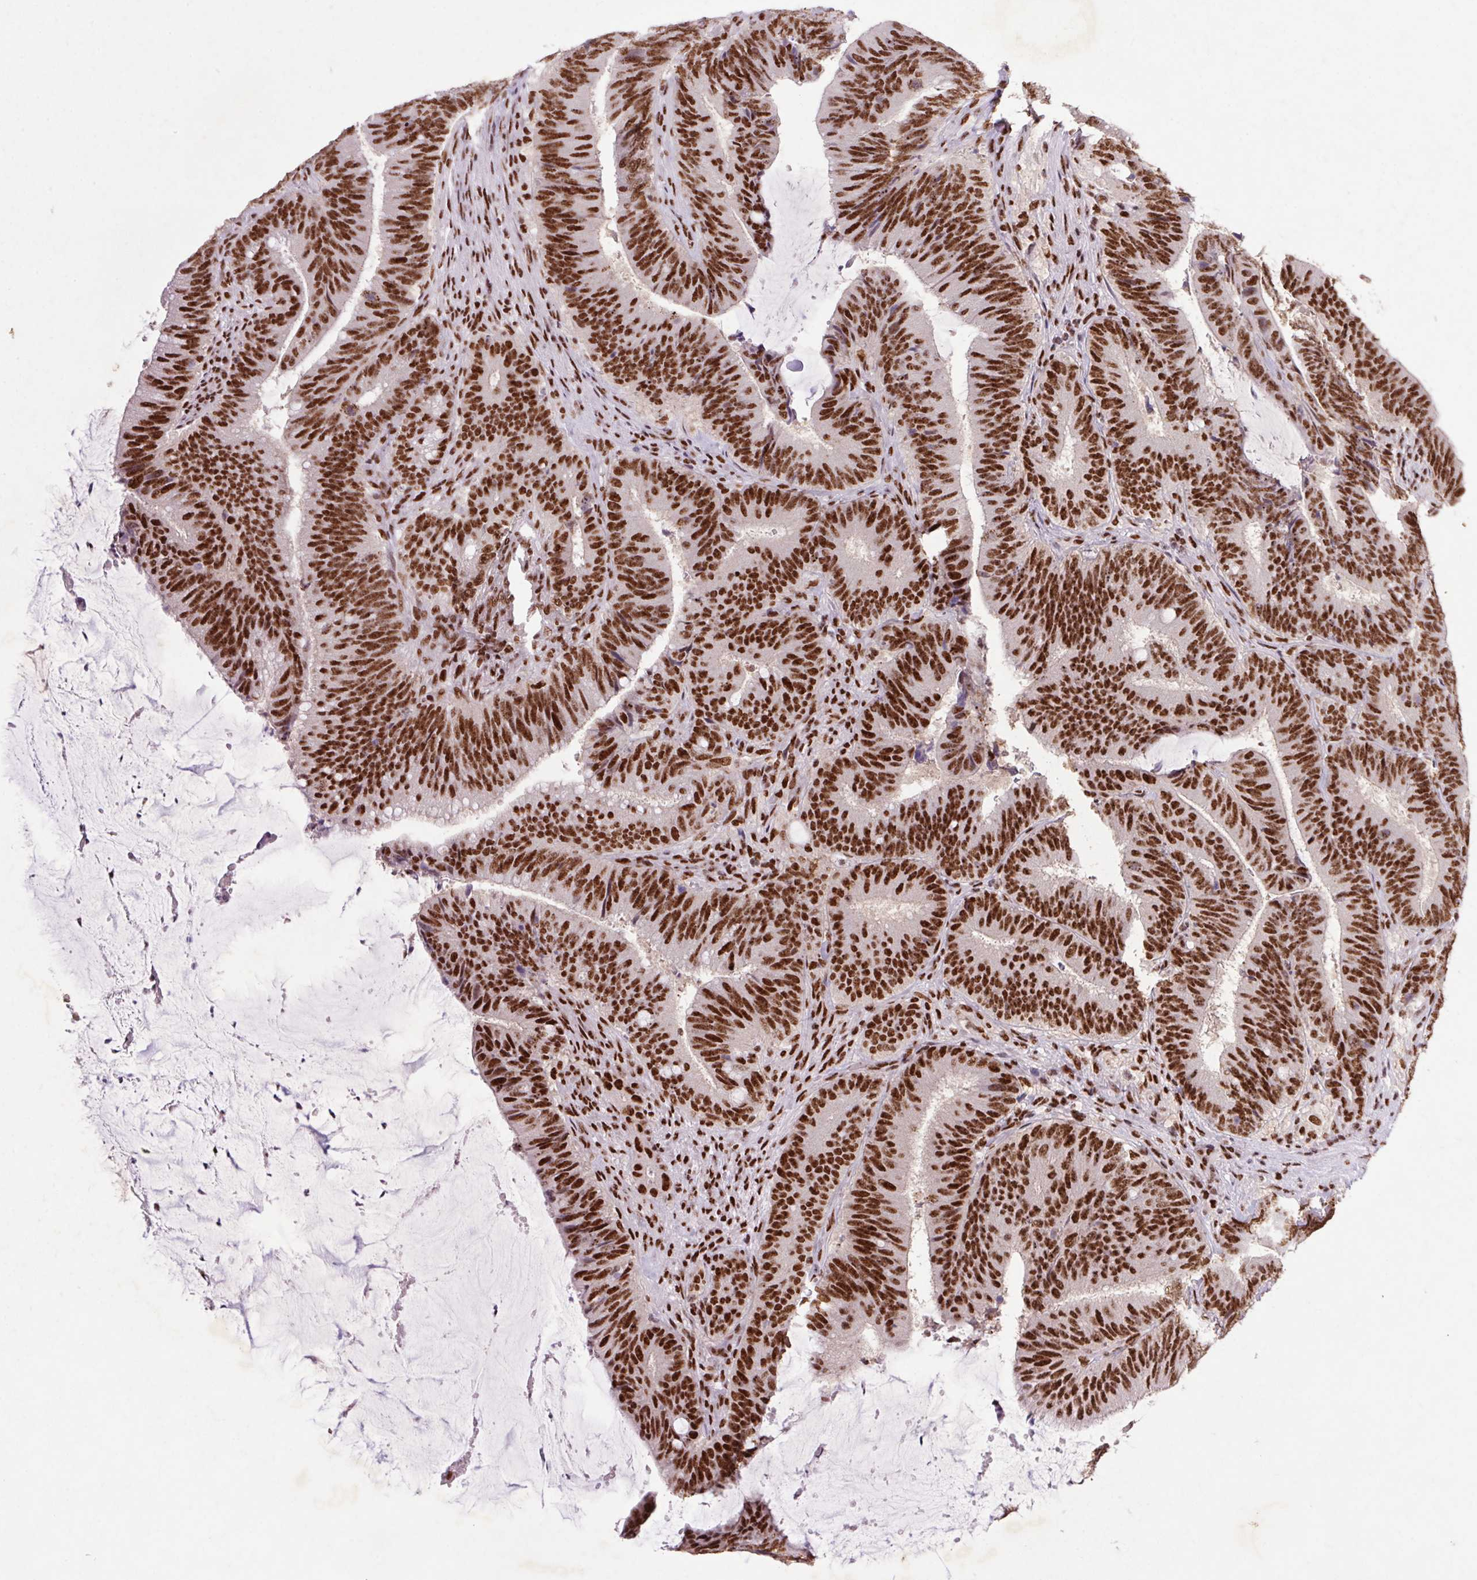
{"staining": {"intensity": "strong", "quantity": ">75%", "location": "nuclear"}, "tissue": "colorectal cancer", "cell_type": "Tumor cells", "image_type": "cancer", "snomed": [{"axis": "morphology", "description": "Adenocarcinoma, NOS"}, {"axis": "topography", "description": "Colon"}], "caption": "High-power microscopy captured an IHC histopathology image of adenocarcinoma (colorectal), revealing strong nuclear staining in about >75% of tumor cells.", "gene": "LDLRAD4", "patient": {"sex": "female", "age": 43}}